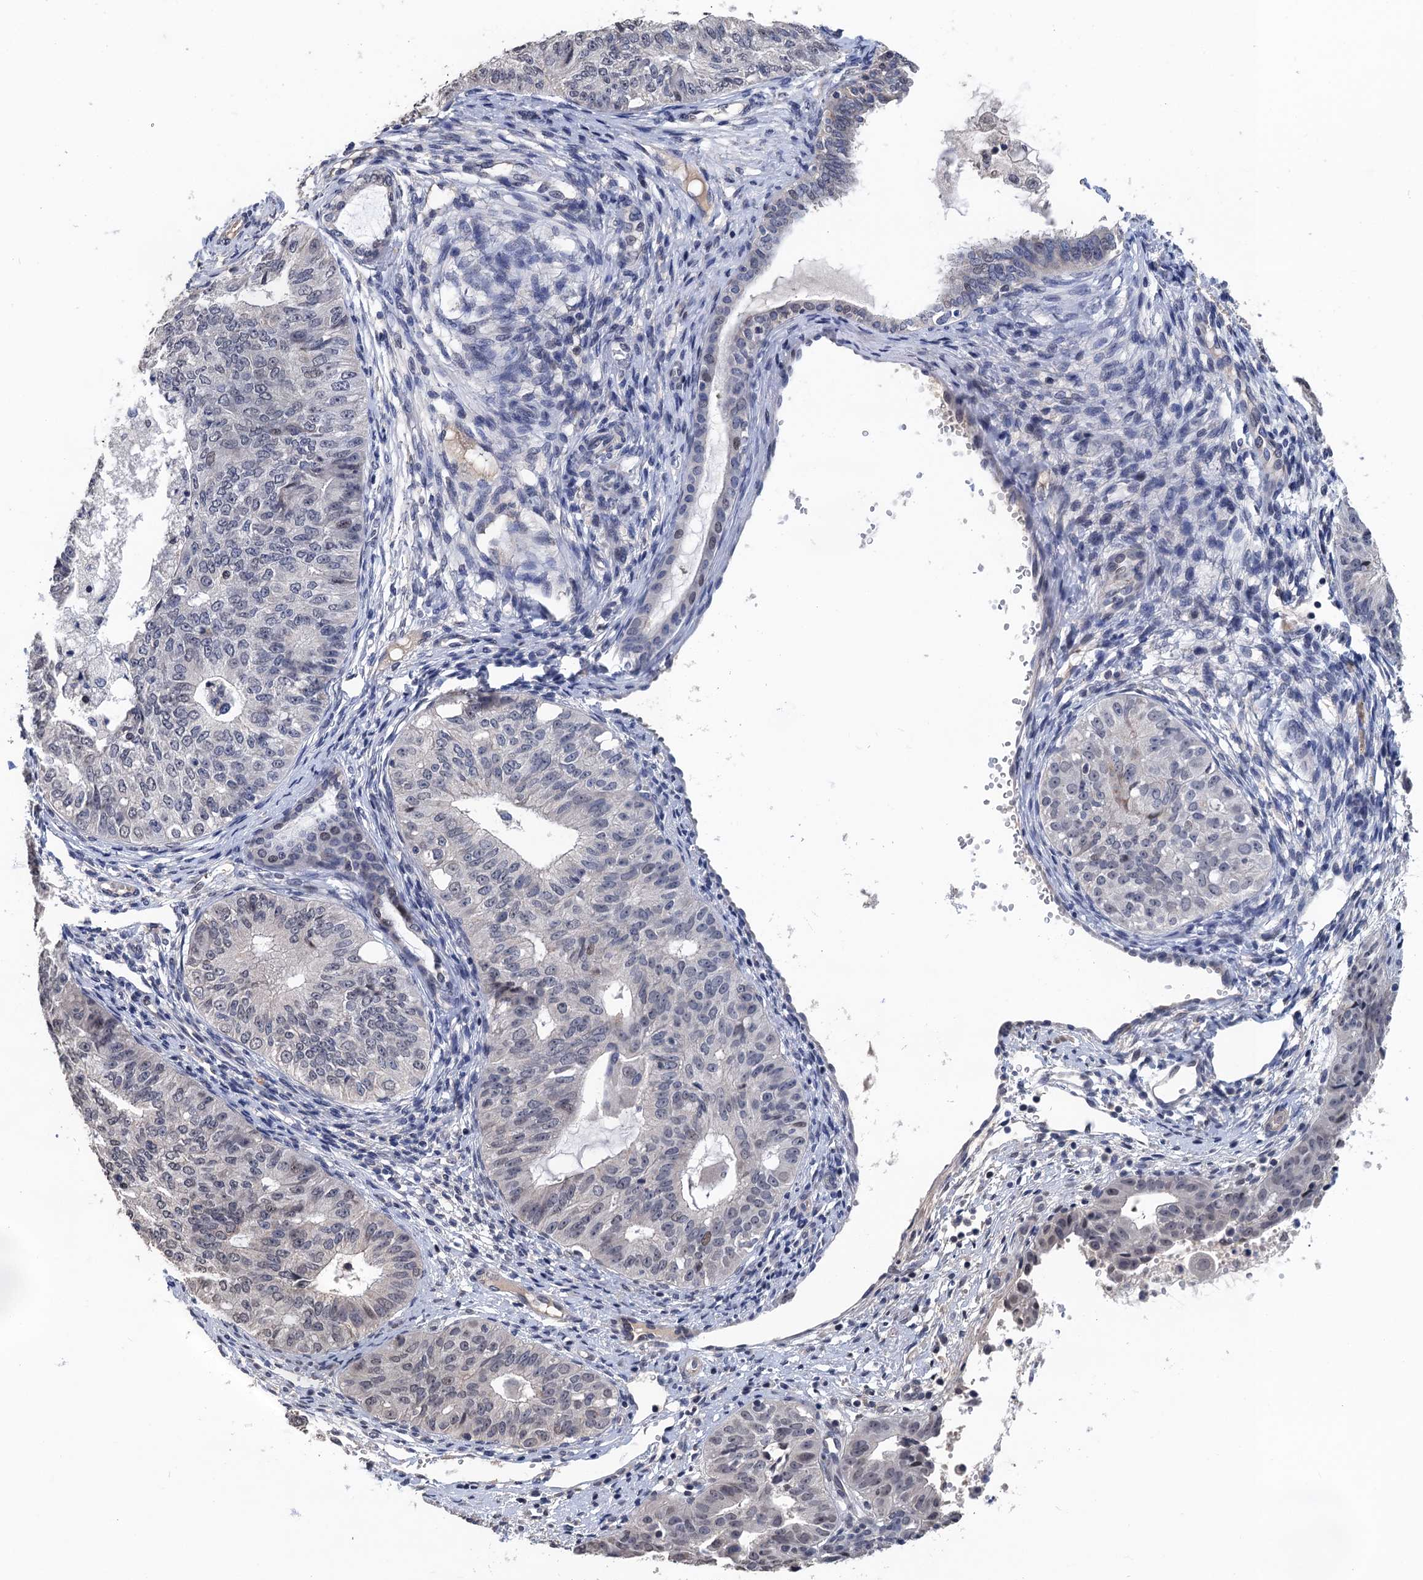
{"staining": {"intensity": "negative", "quantity": "none", "location": "none"}, "tissue": "endometrial cancer", "cell_type": "Tumor cells", "image_type": "cancer", "snomed": [{"axis": "morphology", "description": "Adenocarcinoma, NOS"}, {"axis": "topography", "description": "Endometrium"}], "caption": "Adenocarcinoma (endometrial) was stained to show a protein in brown. There is no significant positivity in tumor cells. The staining is performed using DAB brown chromogen with nuclei counter-stained in using hematoxylin.", "gene": "ART5", "patient": {"sex": "female", "age": 32}}